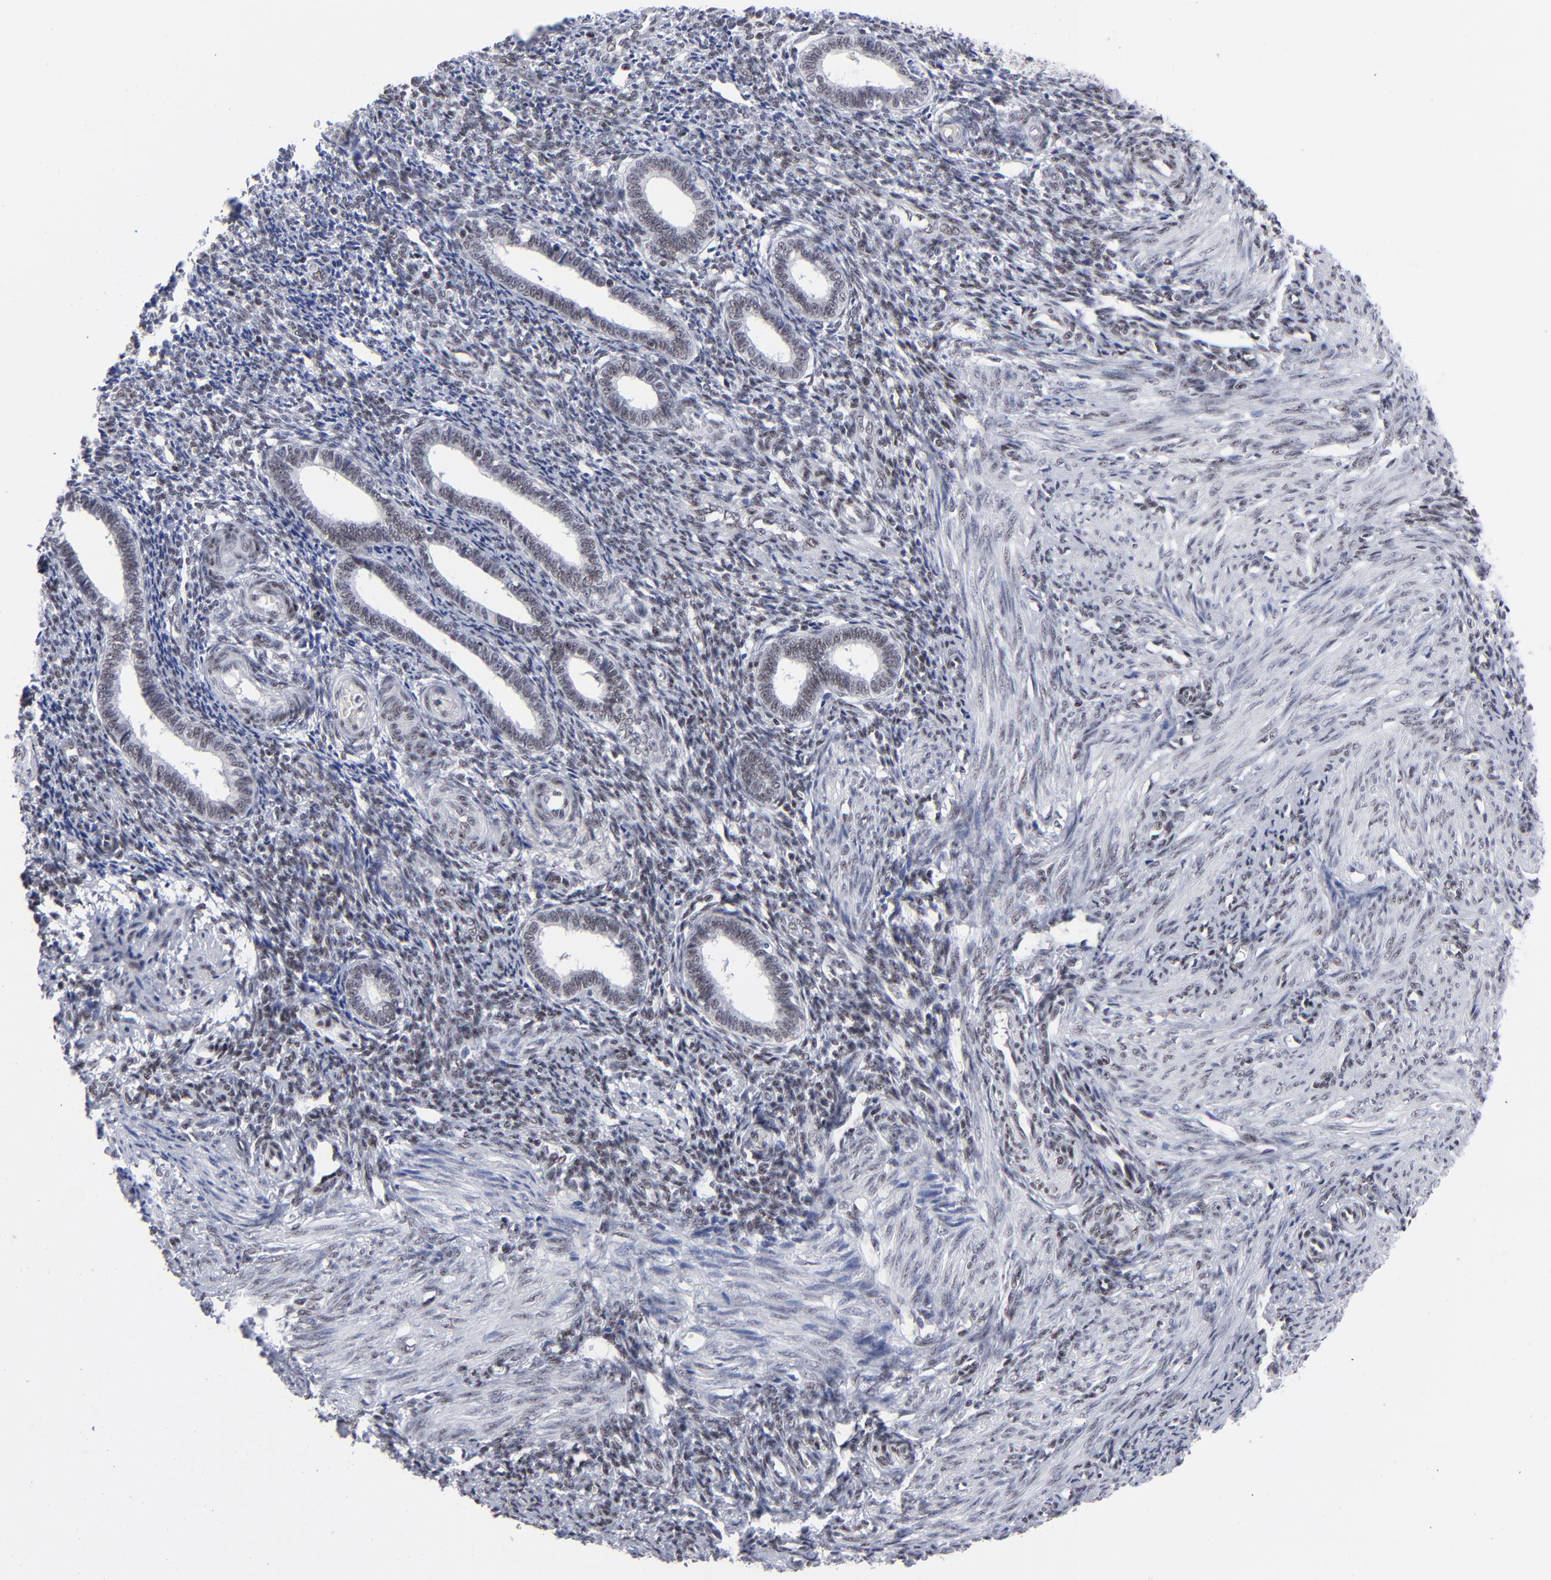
{"staining": {"intensity": "moderate", "quantity": "25%-75%", "location": "nuclear"}, "tissue": "endometrium", "cell_type": "Cells in endometrial stroma", "image_type": "normal", "snomed": [{"axis": "morphology", "description": "Normal tissue, NOS"}, {"axis": "topography", "description": "Endometrium"}], "caption": "IHC photomicrograph of normal endometrium: human endometrium stained using immunohistochemistry (IHC) reveals medium levels of moderate protein expression localized specifically in the nuclear of cells in endometrial stroma, appearing as a nuclear brown color.", "gene": "SP2", "patient": {"sex": "female", "age": 27}}